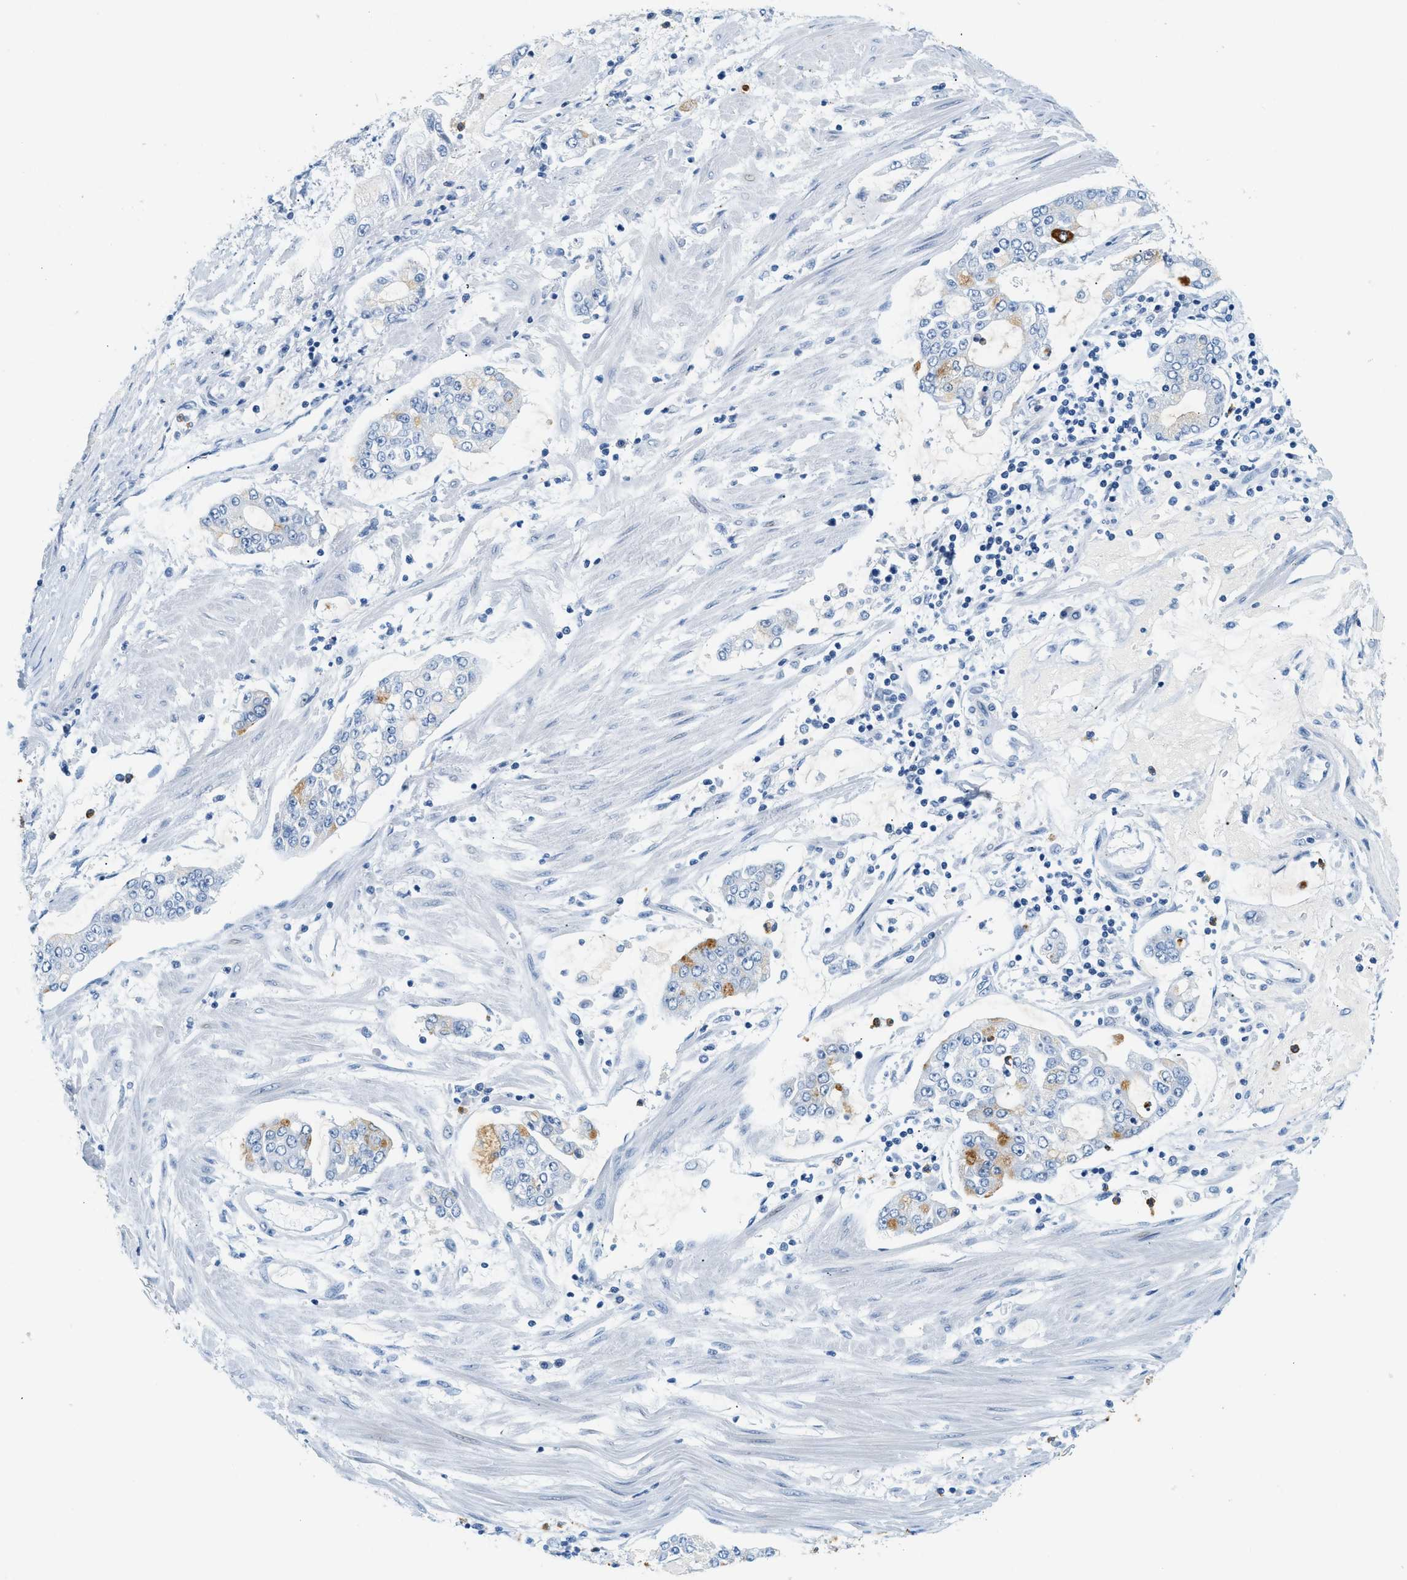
{"staining": {"intensity": "moderate", "quantity": "<25%", "location": "cytoplasmic/membranous"}, "tissue": "stomach cancer", "cell_type": "Tumor cells", "image_type": "cancer", "snomed": [{"axis": "morphology", "description": "Adenocarcinoma, NOS"}, {"axis": "topography", "description": "Stomach"}], "caption": "Immunohistochemical staining of stomach cancer reveals low levels of moderate cytoplasmic/membranous protein expression in about <25% of tumor cells.", "gene": "LCN2", "patient": {"sex": "male", "age": 76}}